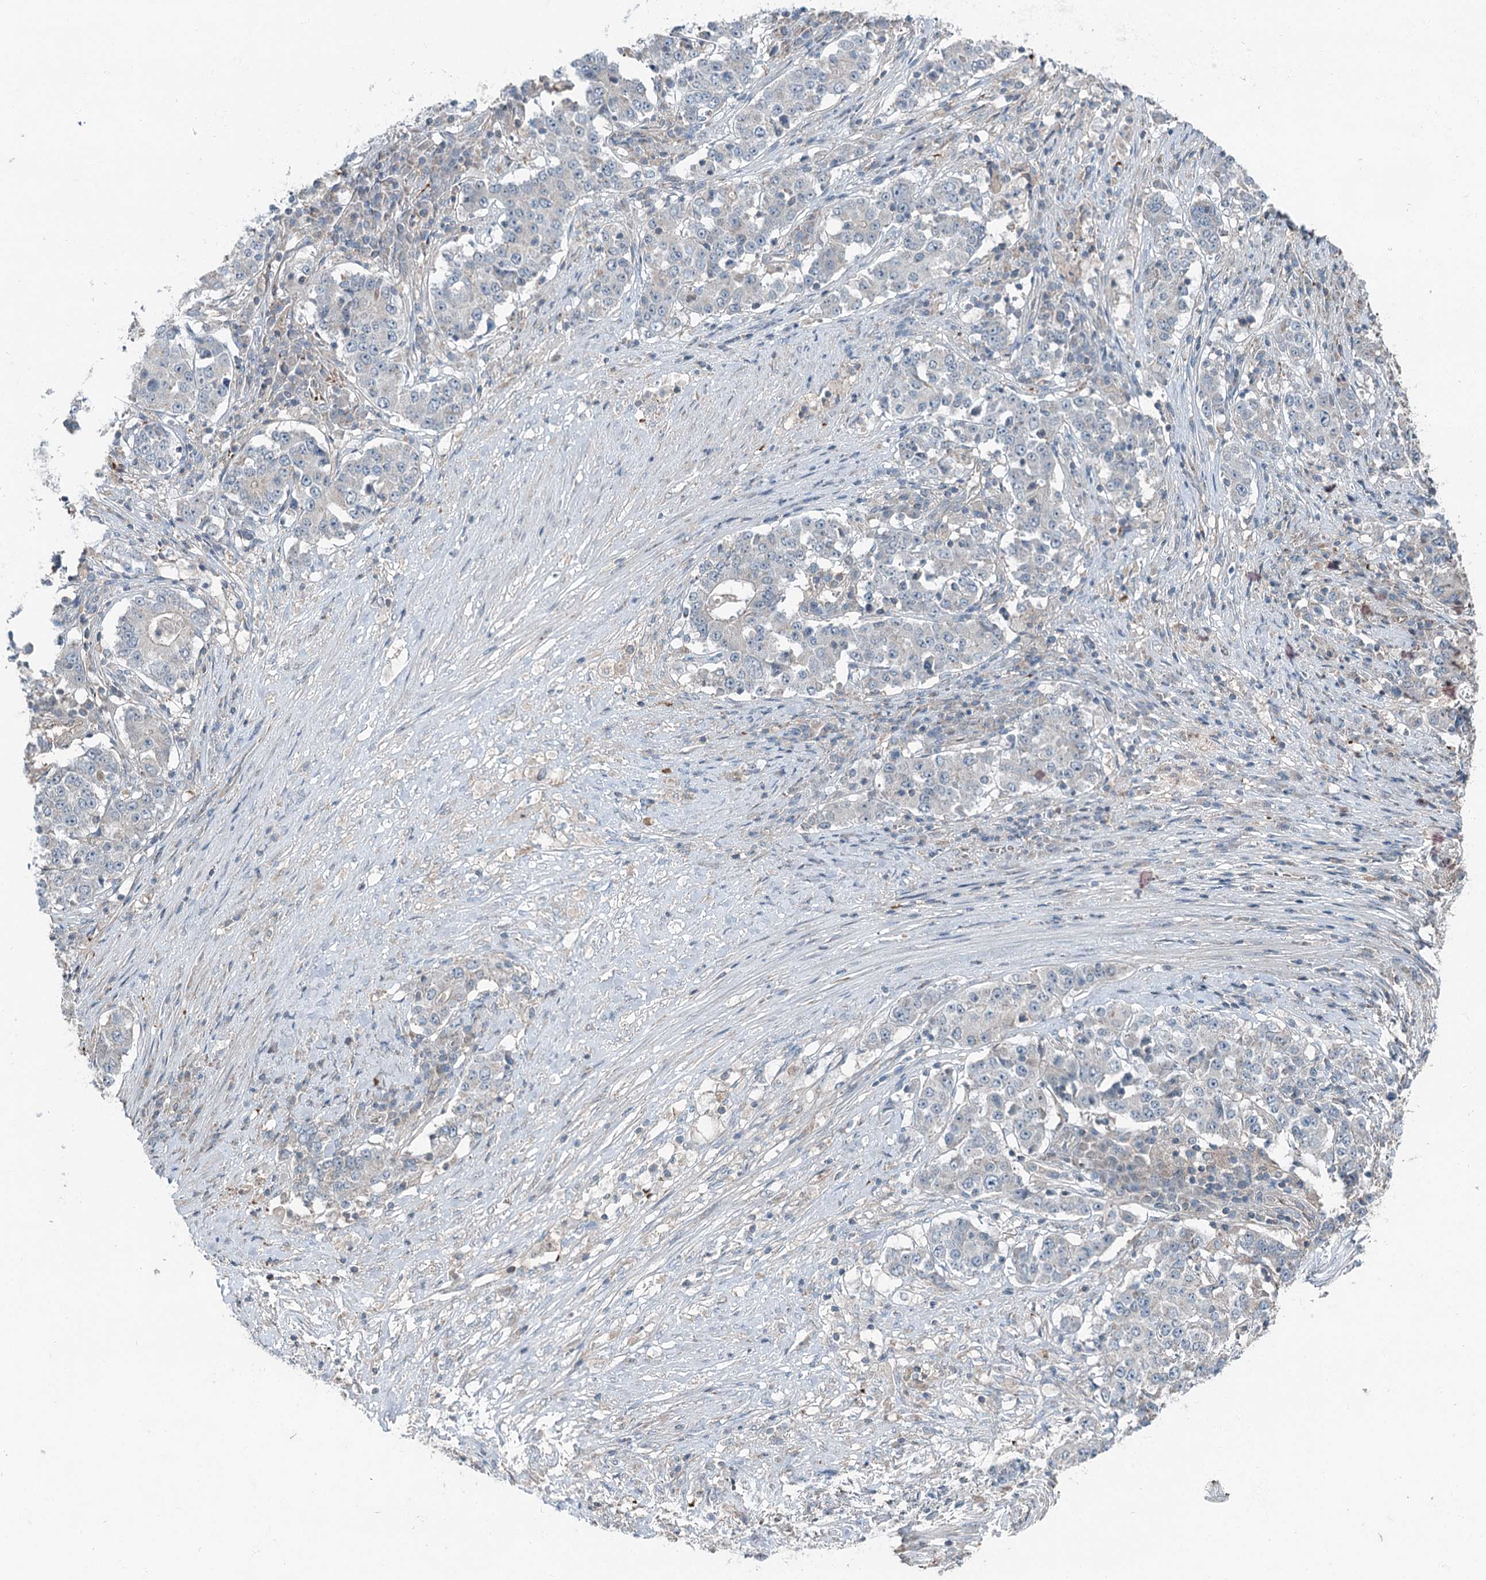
{"staining": {"intensity": "negative", "quantity": "none", "location": "none"}, "tissue": "stomach cancer", "cell_type": "Tumor cells", "image_type": "cancer", "snomed": [{"axis": "morphology", "description": "Adenocarcinoma, NOS"}, {"axis": "topography", "description": "Stomach"}], "caption": "This is an immunohistochemistry (IHC) image of adenocarcinoma (stomach). There is no positivity in tumor cells.", "gene": "SKIC3", "patient": {"sex": "male", "age": 59}}